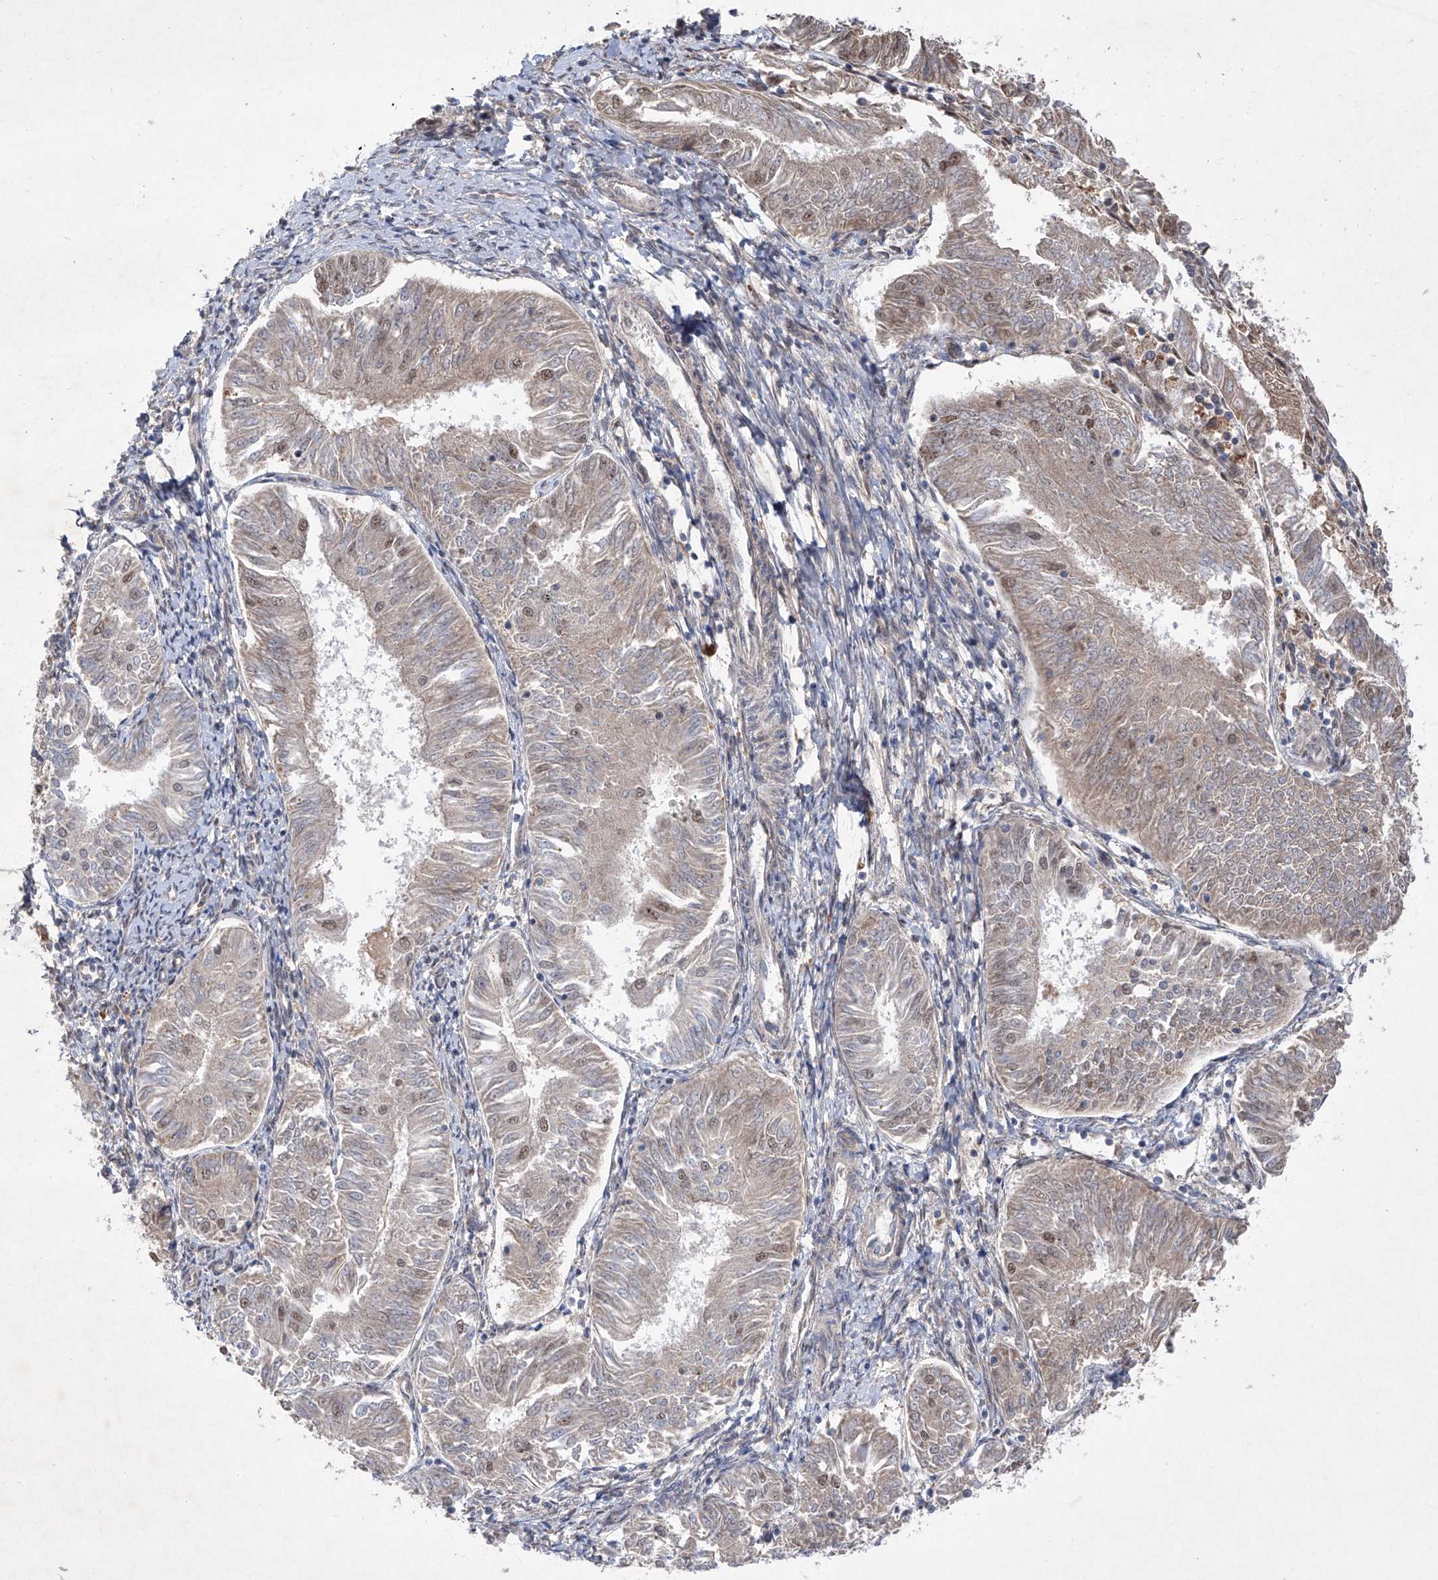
{"staining": {"intensity": "weak", "quantity": "<25%", "location": "nuclear"}, "tissue": "endometrial cancer", "cell_type": "Tumor cells", "image_type": "cancer", "snomed": [{"axis": "morphology", "description": "Adenocarcinoma, NOS"}, {"axis": "topography", "description": "Endometrium"}], "caption": "This histopathology image is of endometrial adenocarcinoma stained with immunohistochemistry (IHC) to label a protein in brown with the nuclei are counter-stained blue. There is no positivity in tumor cells. (DAB (3,3'-diaminobenzidine) immunohistochemistry (IHC), high magnification).", "gene": "FAM135A", "patient": {"sex": "female", "age": 58}}